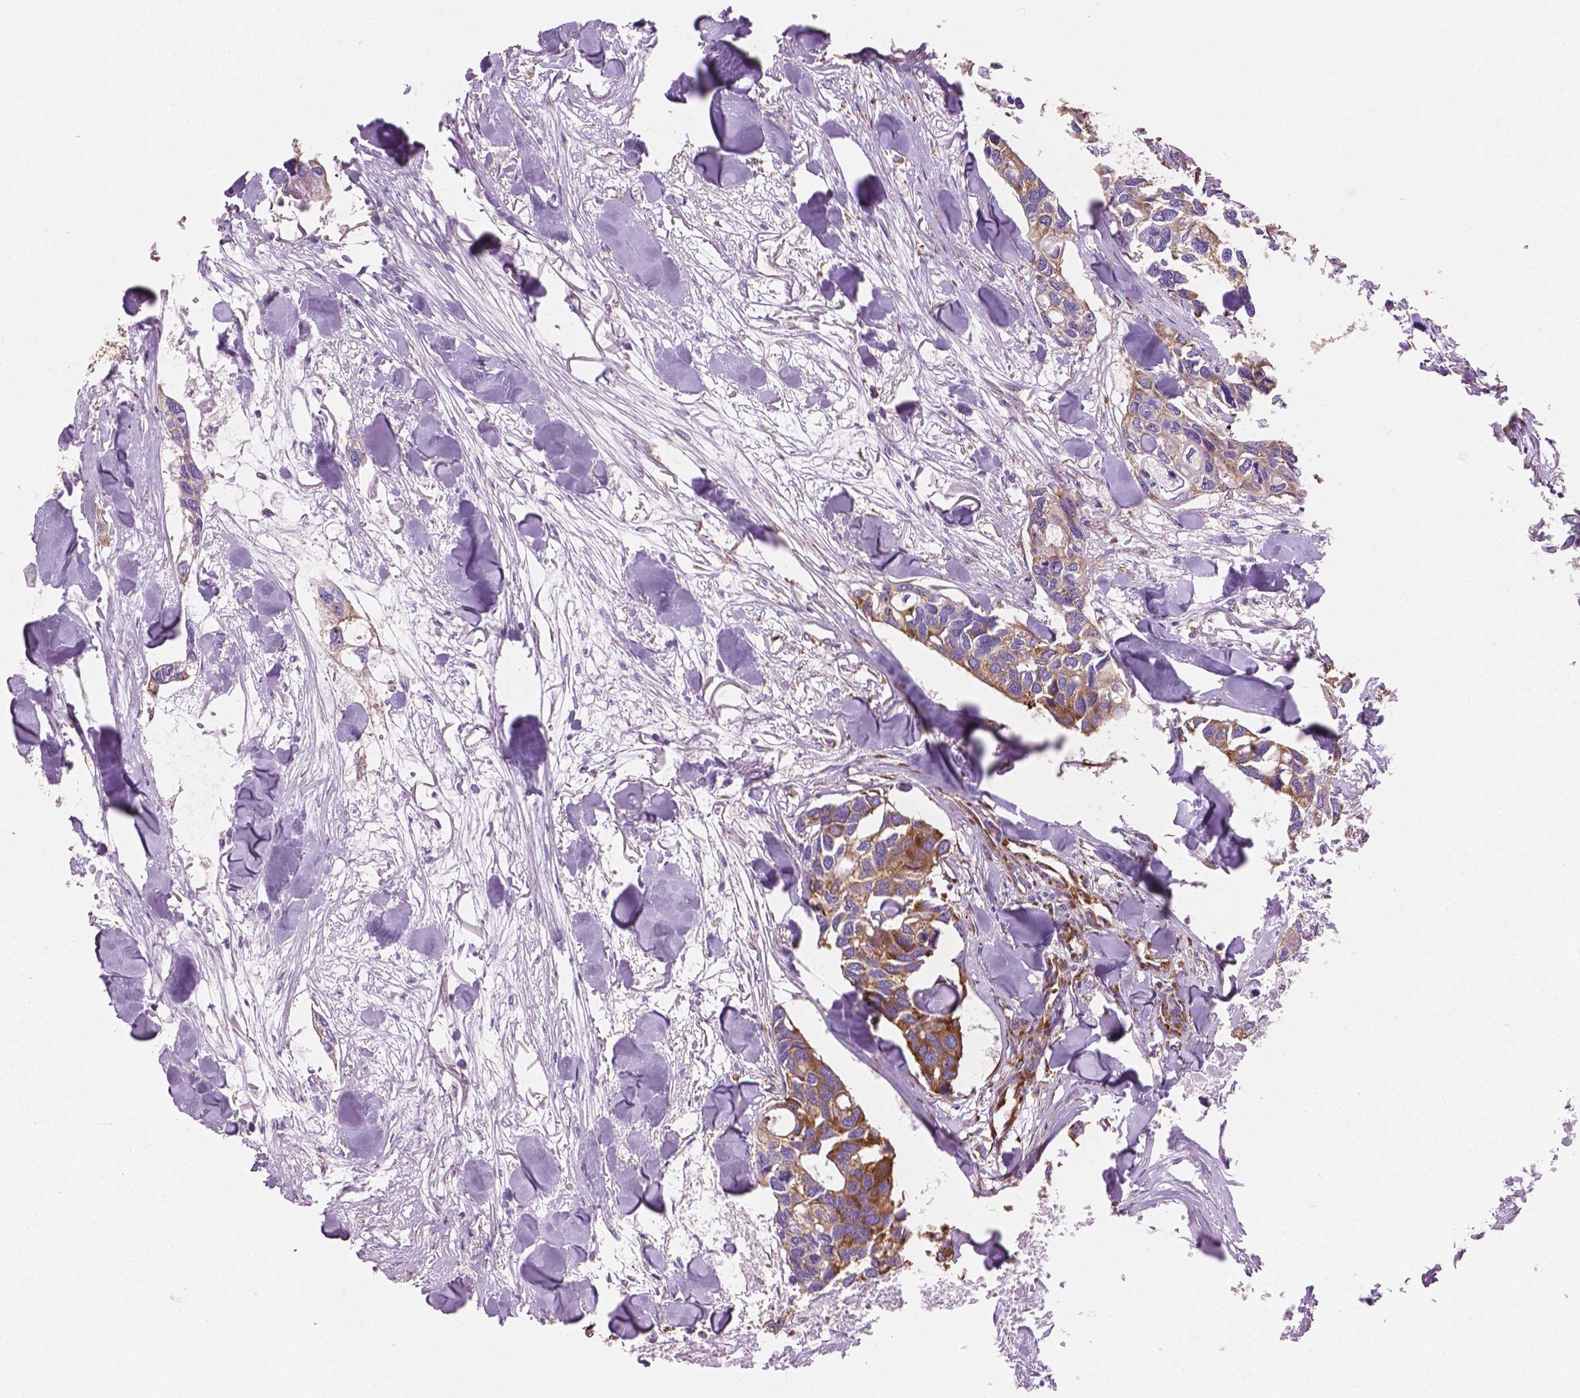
{"staining": {"intensity": "strong", "quantity": ">75%", "location": "cytoplasmic/membranous"}, "tissue": "breast cancer", "cell_type": "Tumor cells", "image_type": "cancer", "snomed": [{"axis": "morphology", "description": "Duct carcinoma"}, {"axis": "topography", "description": "Breast"}], "caption": "Breast cancer stained with immunohistochemistry exhibits strong cytoplasmic/membranous positivity in approximately >75% of tumor cells.", "gene": "RPL37A", "patient": {"sex": "female", "age": 83}}